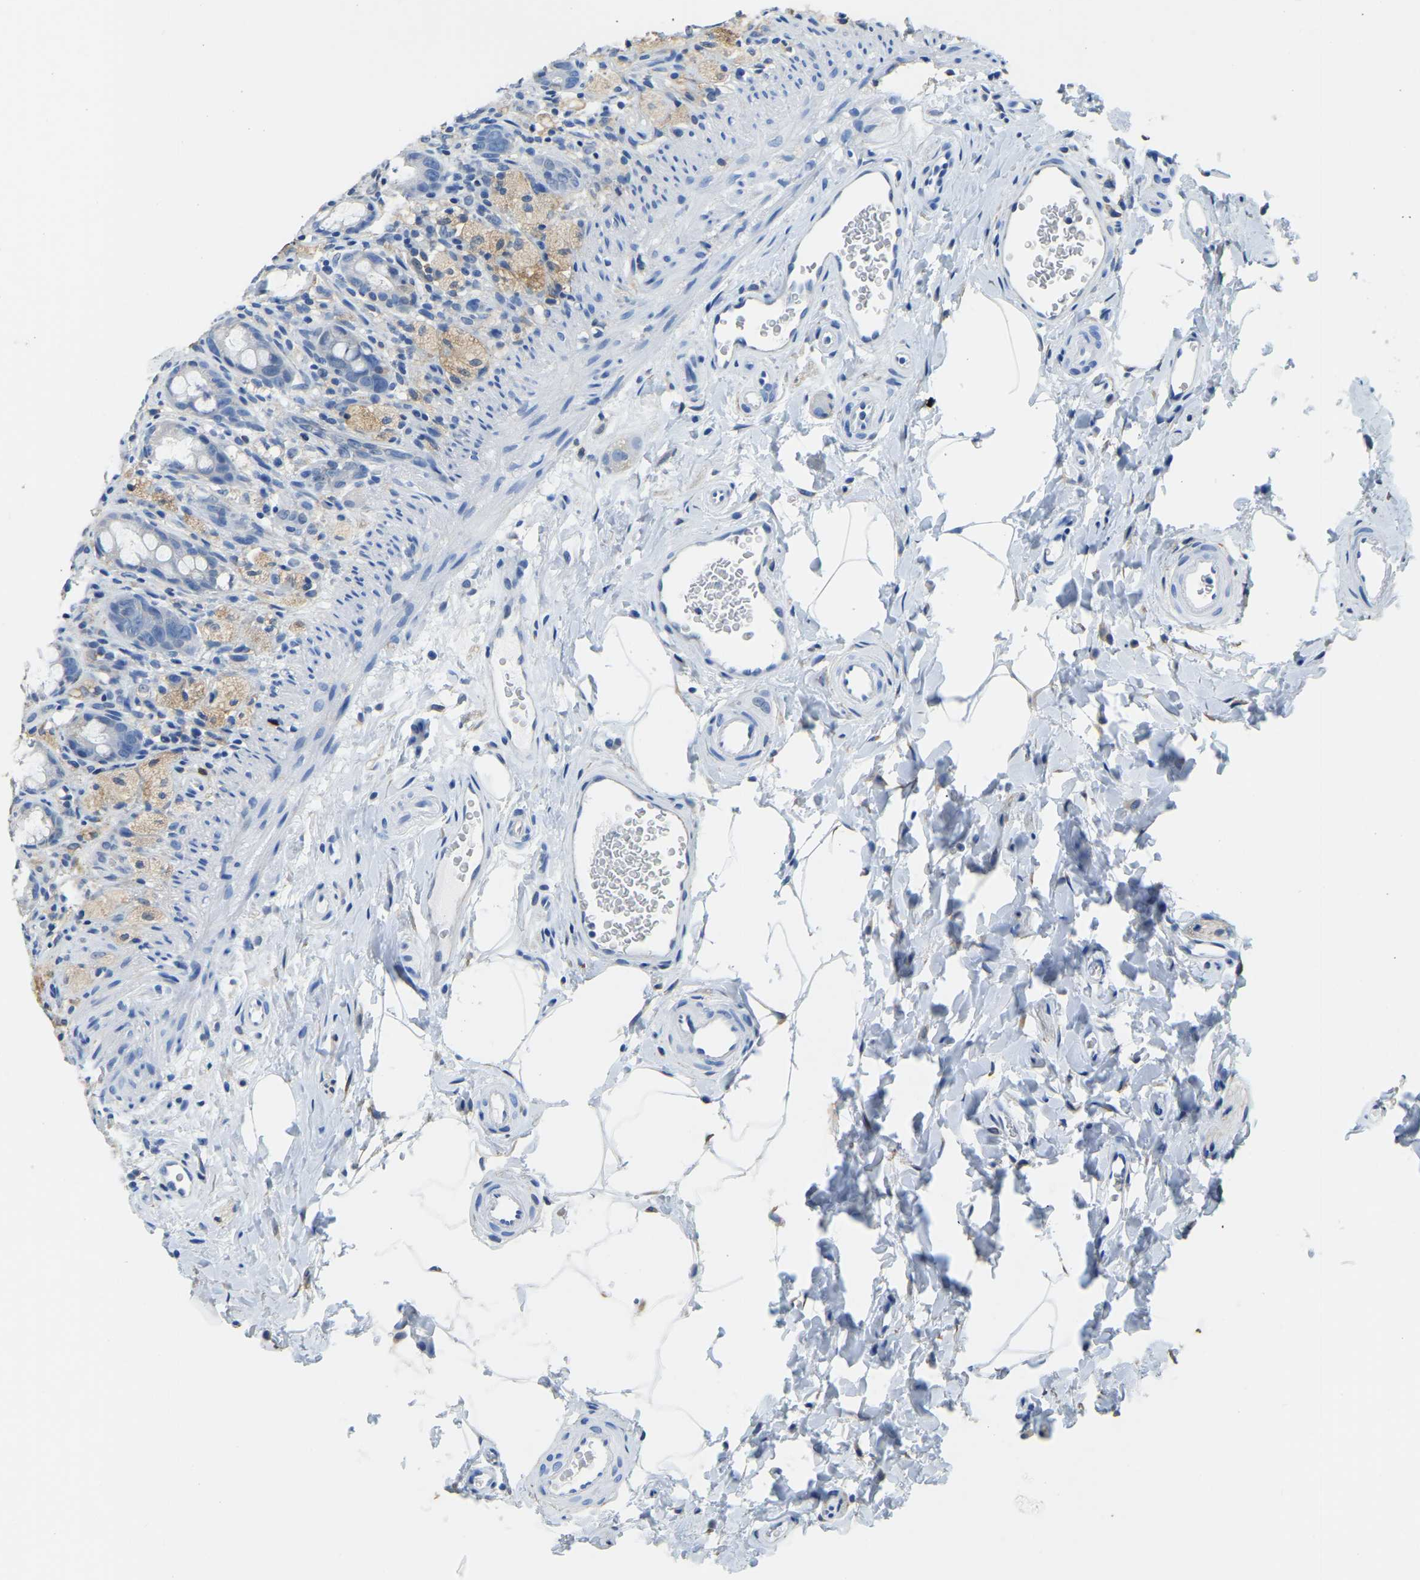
{"staining": {"intensity": "negative", "quantity": "none", "location": "none"}, "tissue": "rectum", "cell_type": "Glandular cells", "image_type": "normal", "snomed": [{"axis": "morphology", "description": "Normal tissue, NOS"}, {"axis": "topography", "description": "Rectum"}], "caption": "IHC of unremarkable human rectum reveals no positivity in glandular cells.", "gene": "ZDHHC13", "patient": {"sex": "male", "age": 44}}